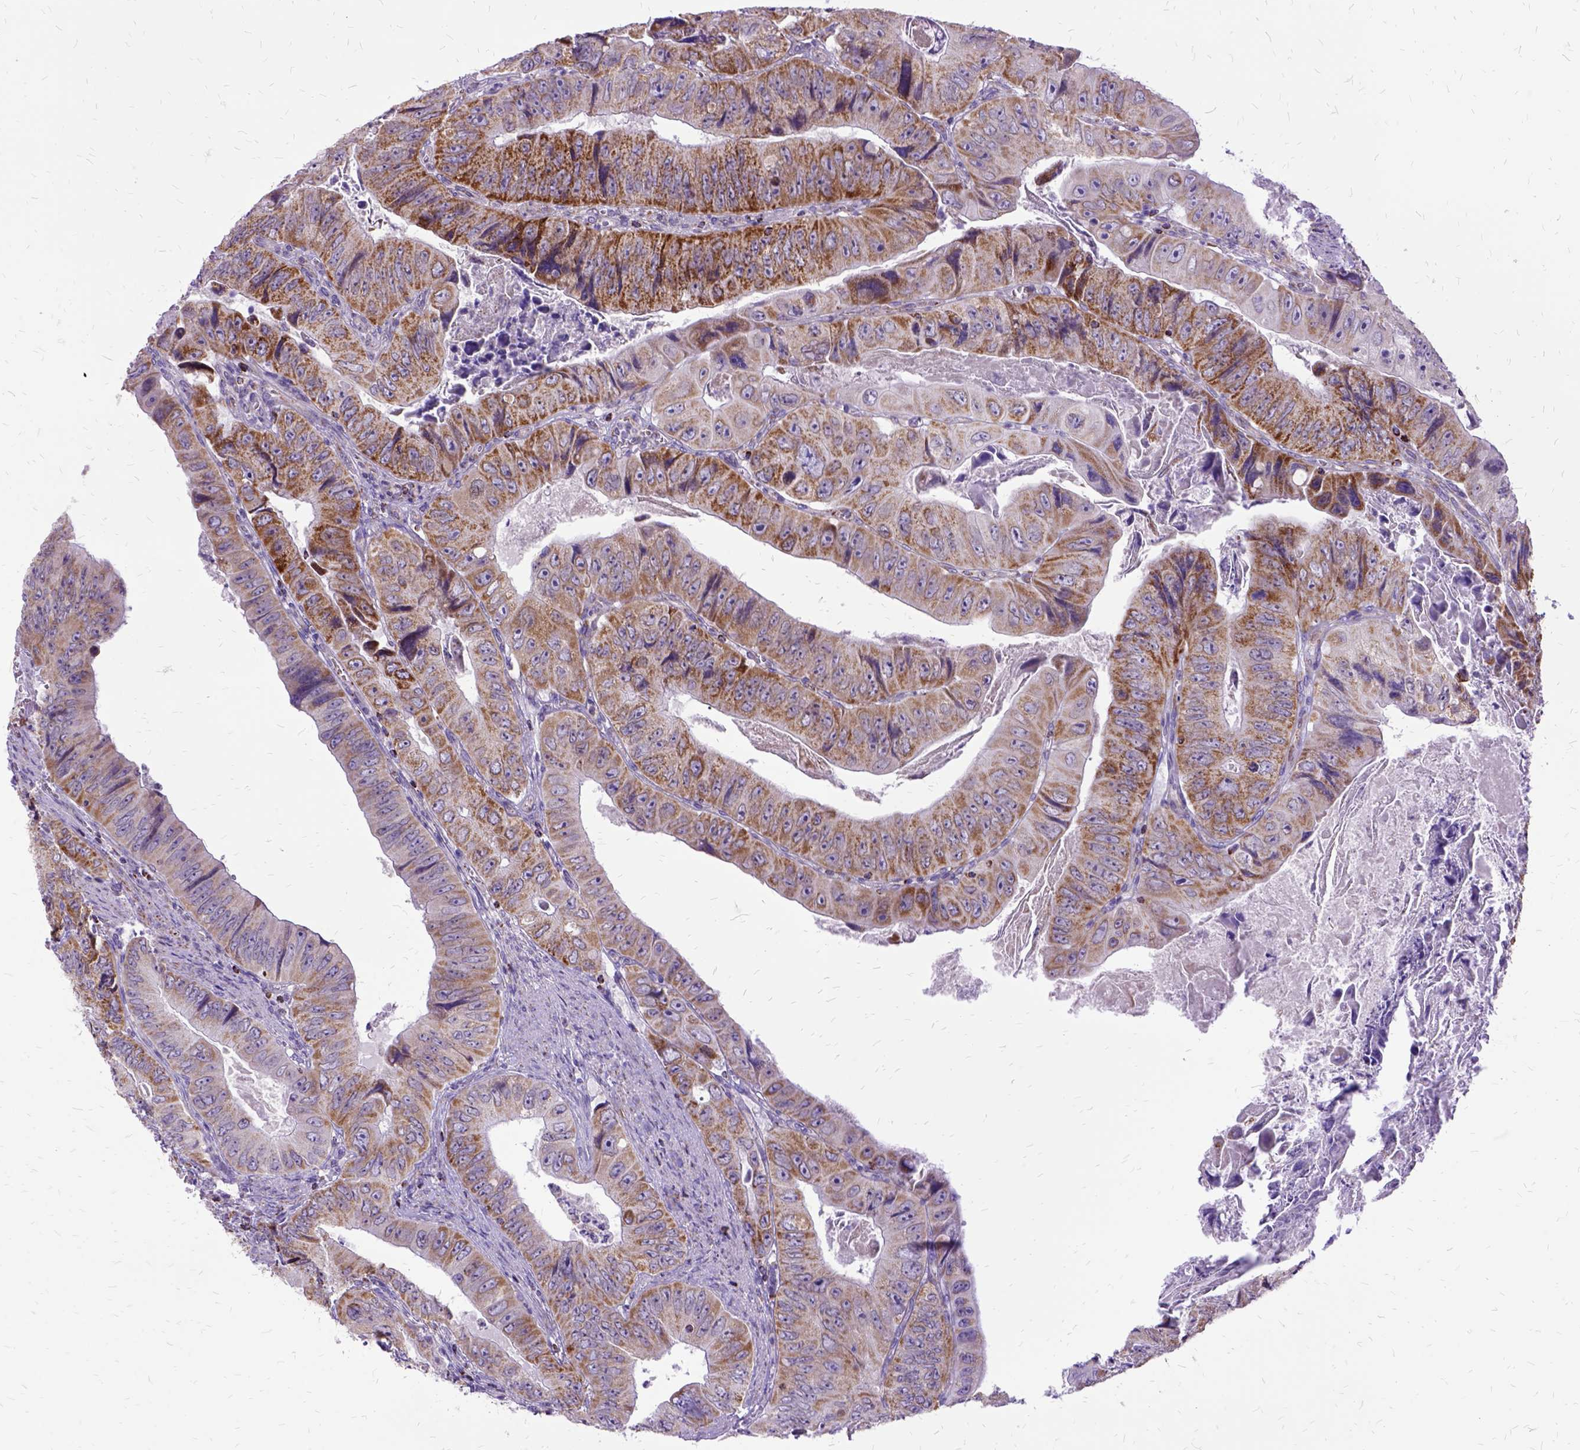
{"staining": {"intensity": "moderate", "quantity": "25%-75%", "location": "cytoplasmic/membranous"}, "tissue": "colorectal cancer", "cell_type": "Tumor cells", "image_type": "cancer", "snomed": [{"axis": "morphology", "description": "Adenocarcinoma, NOS"}, {"axis": "topography", "description": "Colon"}], "caption": "IHC of human adenocarcinoma (colorectal) exhibits medium levels of moderate cytoplasmic/membranous staining in approximately 25%-75% of tumor cells.", "gene": "OXCT1", "patient": {"sex": "female", "age": 84}}